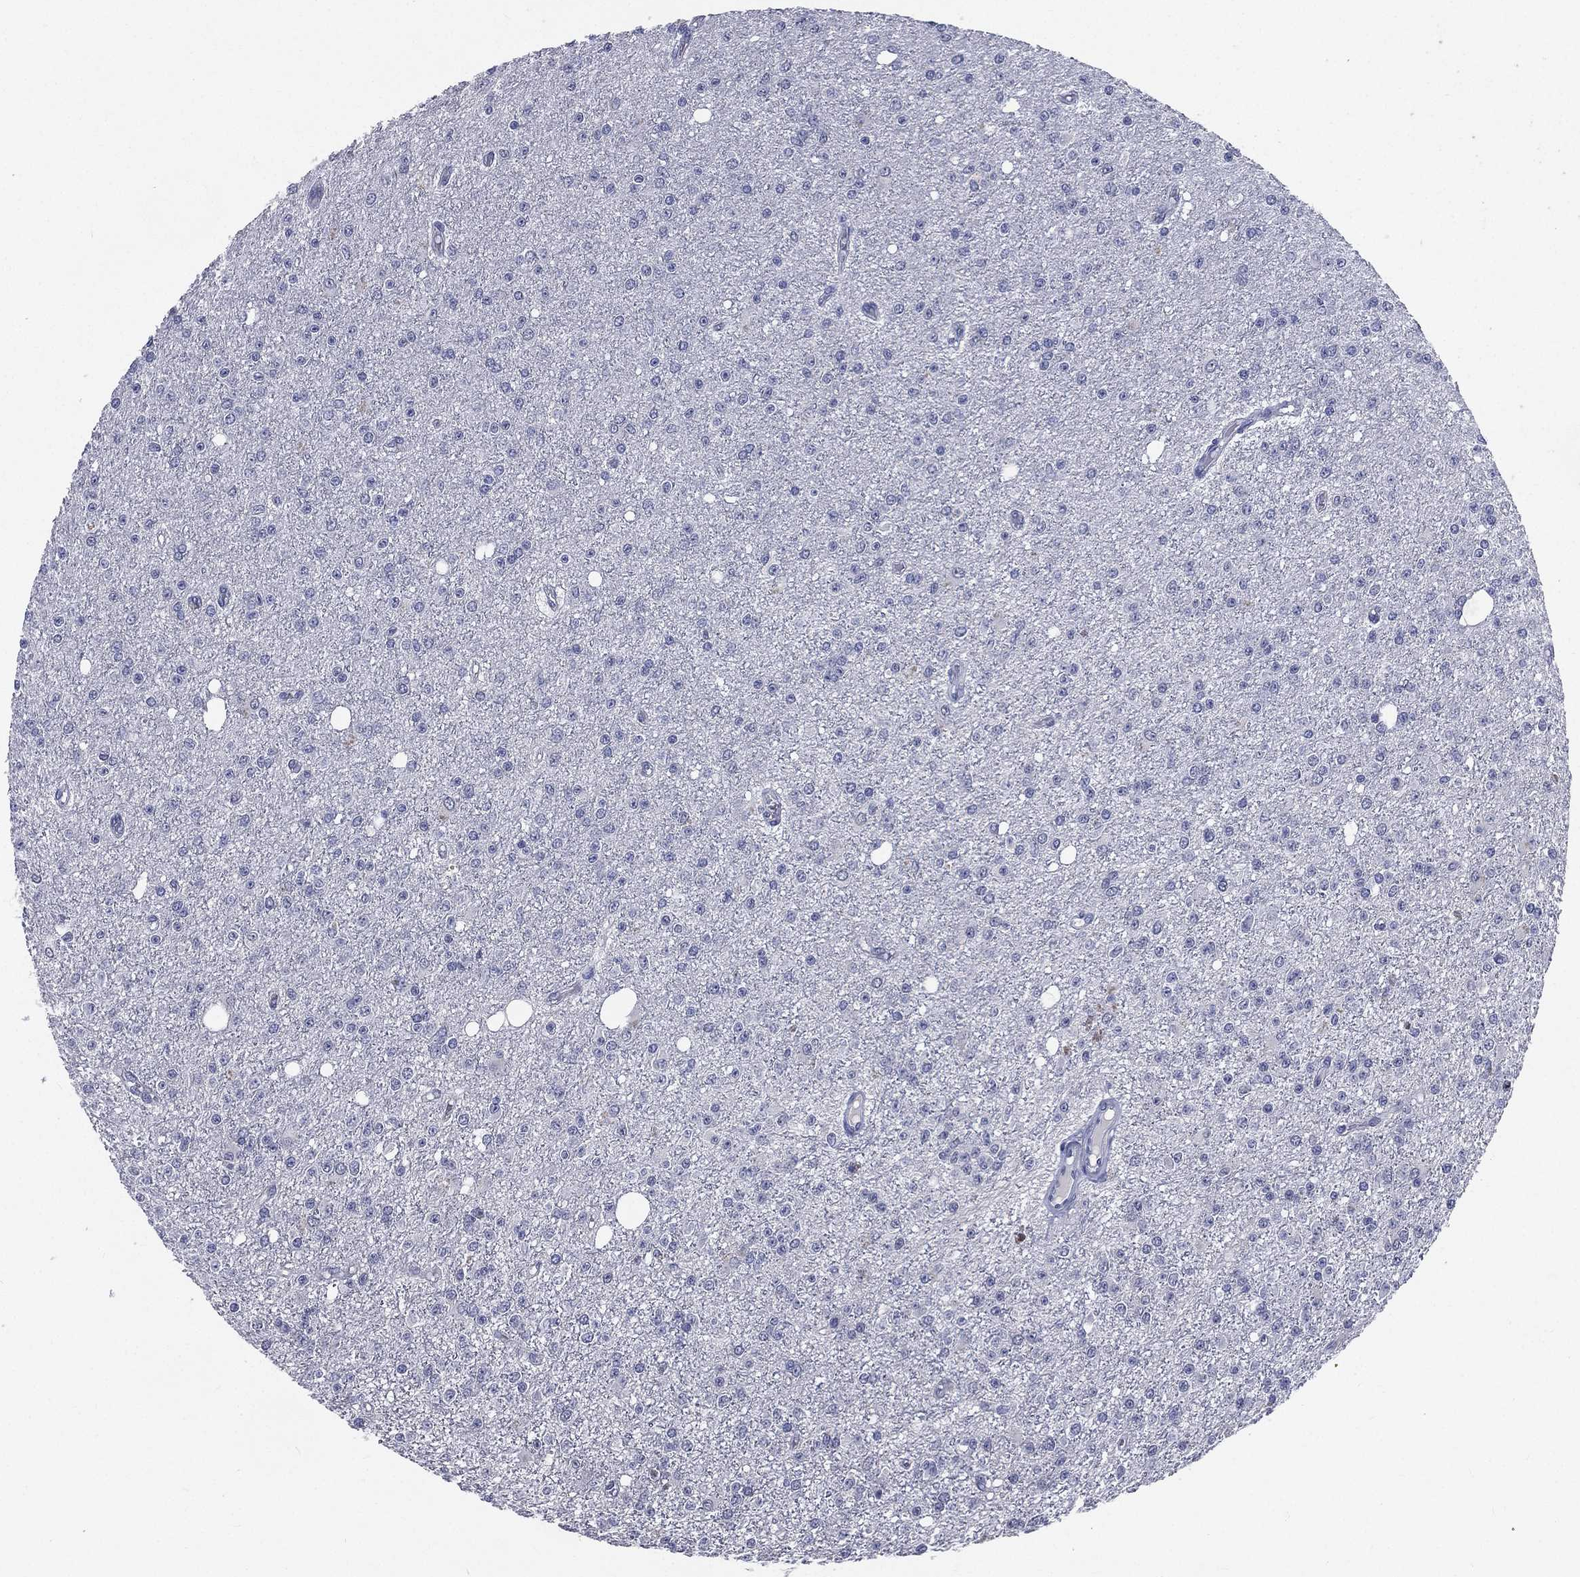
{"staining": {"intensity": "negative", "quantity": "none", "location": "none"}, "tissue": "glioma", "cell_type": "Tumor cells", "image_type": "cancer", "snomed": [{"axis": "morphology", "description": "Glioma, malignant, Low grade"}, {"axis": "topography", "description": "Brain"}], "caption": "Malignant glioma (low-grade) stained for a protein using immunohistochemistry (IHC) reveals no expression tumor cells.", "gene": "IFT27", "patient": {"sex": "female", "age": 45}}